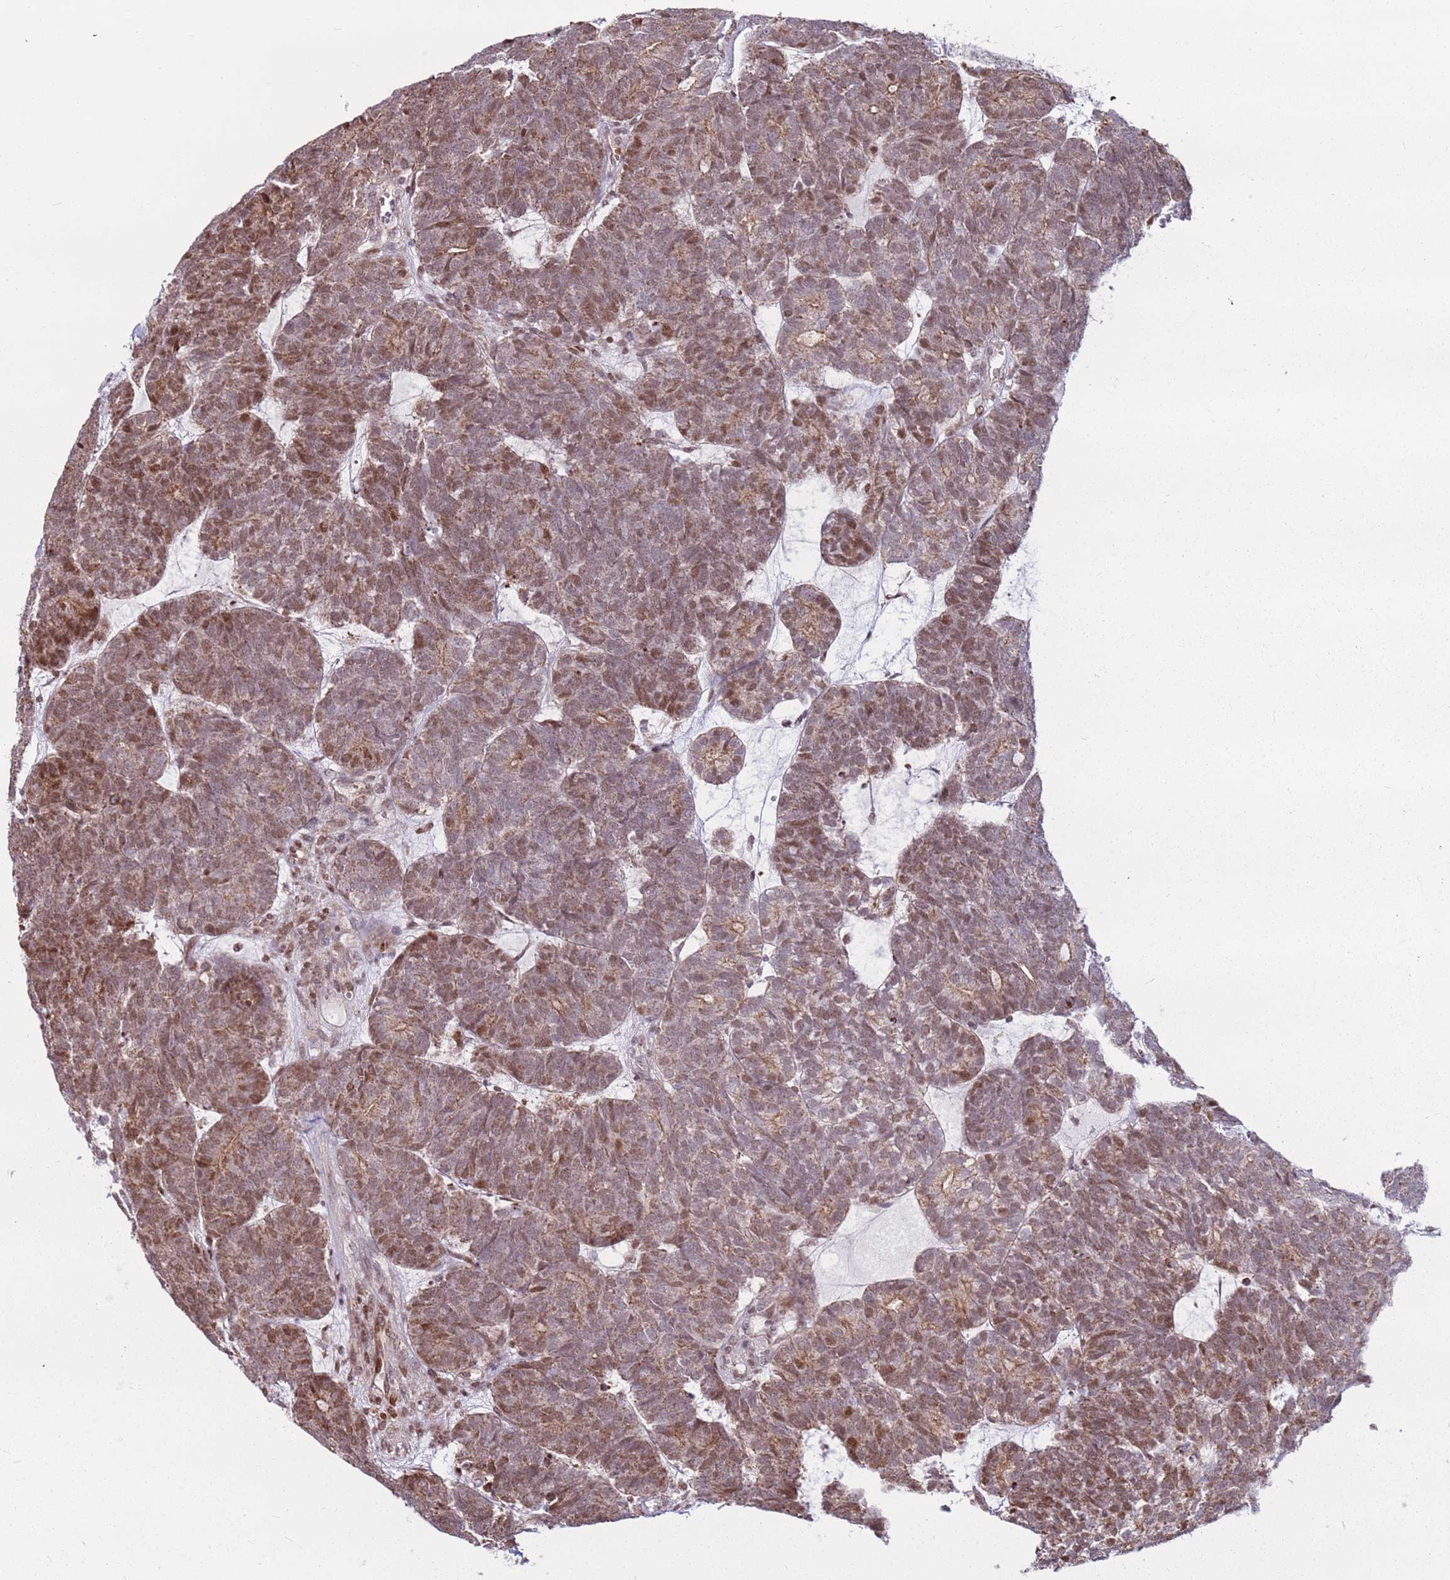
{"staining": {"intensity": "moderate", "quantity": ">75%", "location": "cytoplasmic/membranous,nuclear"}, "tissue": "head and neck cancer", "cell_type": "Tumor cells", "image_type": "cancer", "snomed": [{"axis": "morphology", "description": "Adenocarcinoma, NOS"}, {"axis": "topography", "description": "Head-Neck"}], "caption": "About >75% of tumor cells in adenocarcinoma (head and neck) show moderate cytoplasmic/membranous and nuclear protein staining as visualized by brown immunohistochemical staining.", "gene": "PCTP", "patient": {"sex": "female", "age": 81}}